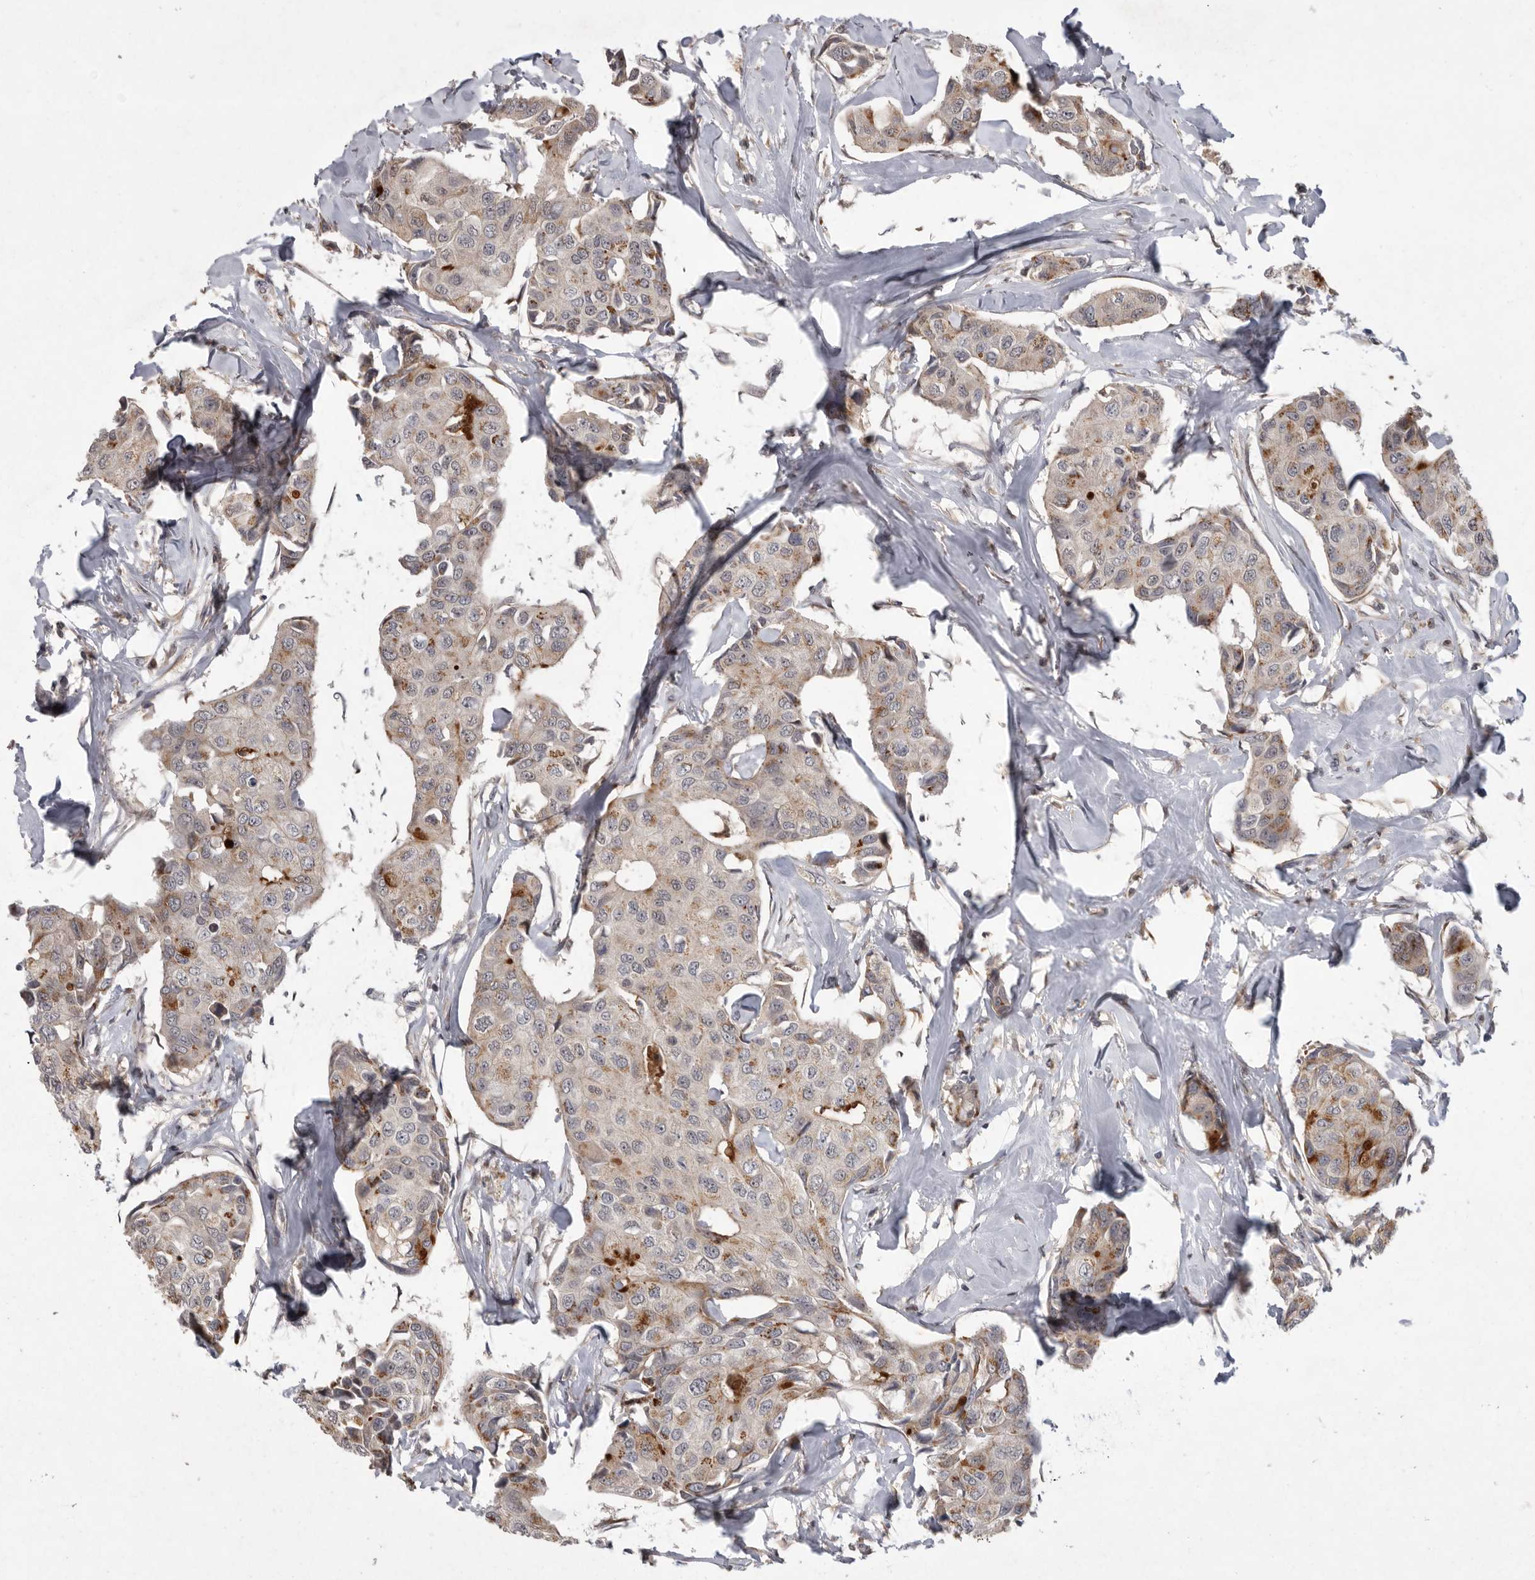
{"staining": {"intensity": "moderate", "quantity": "25%-75%", "location": "cytoplasmic/membranous"}, "tissue": "breast cancer", "cell_type": "Tumor cells", "image_type": "cancer", "snomed": [{"axis": "morphology", "description": "Duct carcinoma"}, {"axis": "topography", "description": "Breast"}], "caption": "This histopathology image exhibits immunohistochemistry staining of human breast cancer (invasive ductal carcinoma), with medium moderate cytoplasmic/membranous positivity in approximately 25%-75% of tumor cells.", "gene": "MAN2A1", "patient": {"sex": "female", "age": 80}}